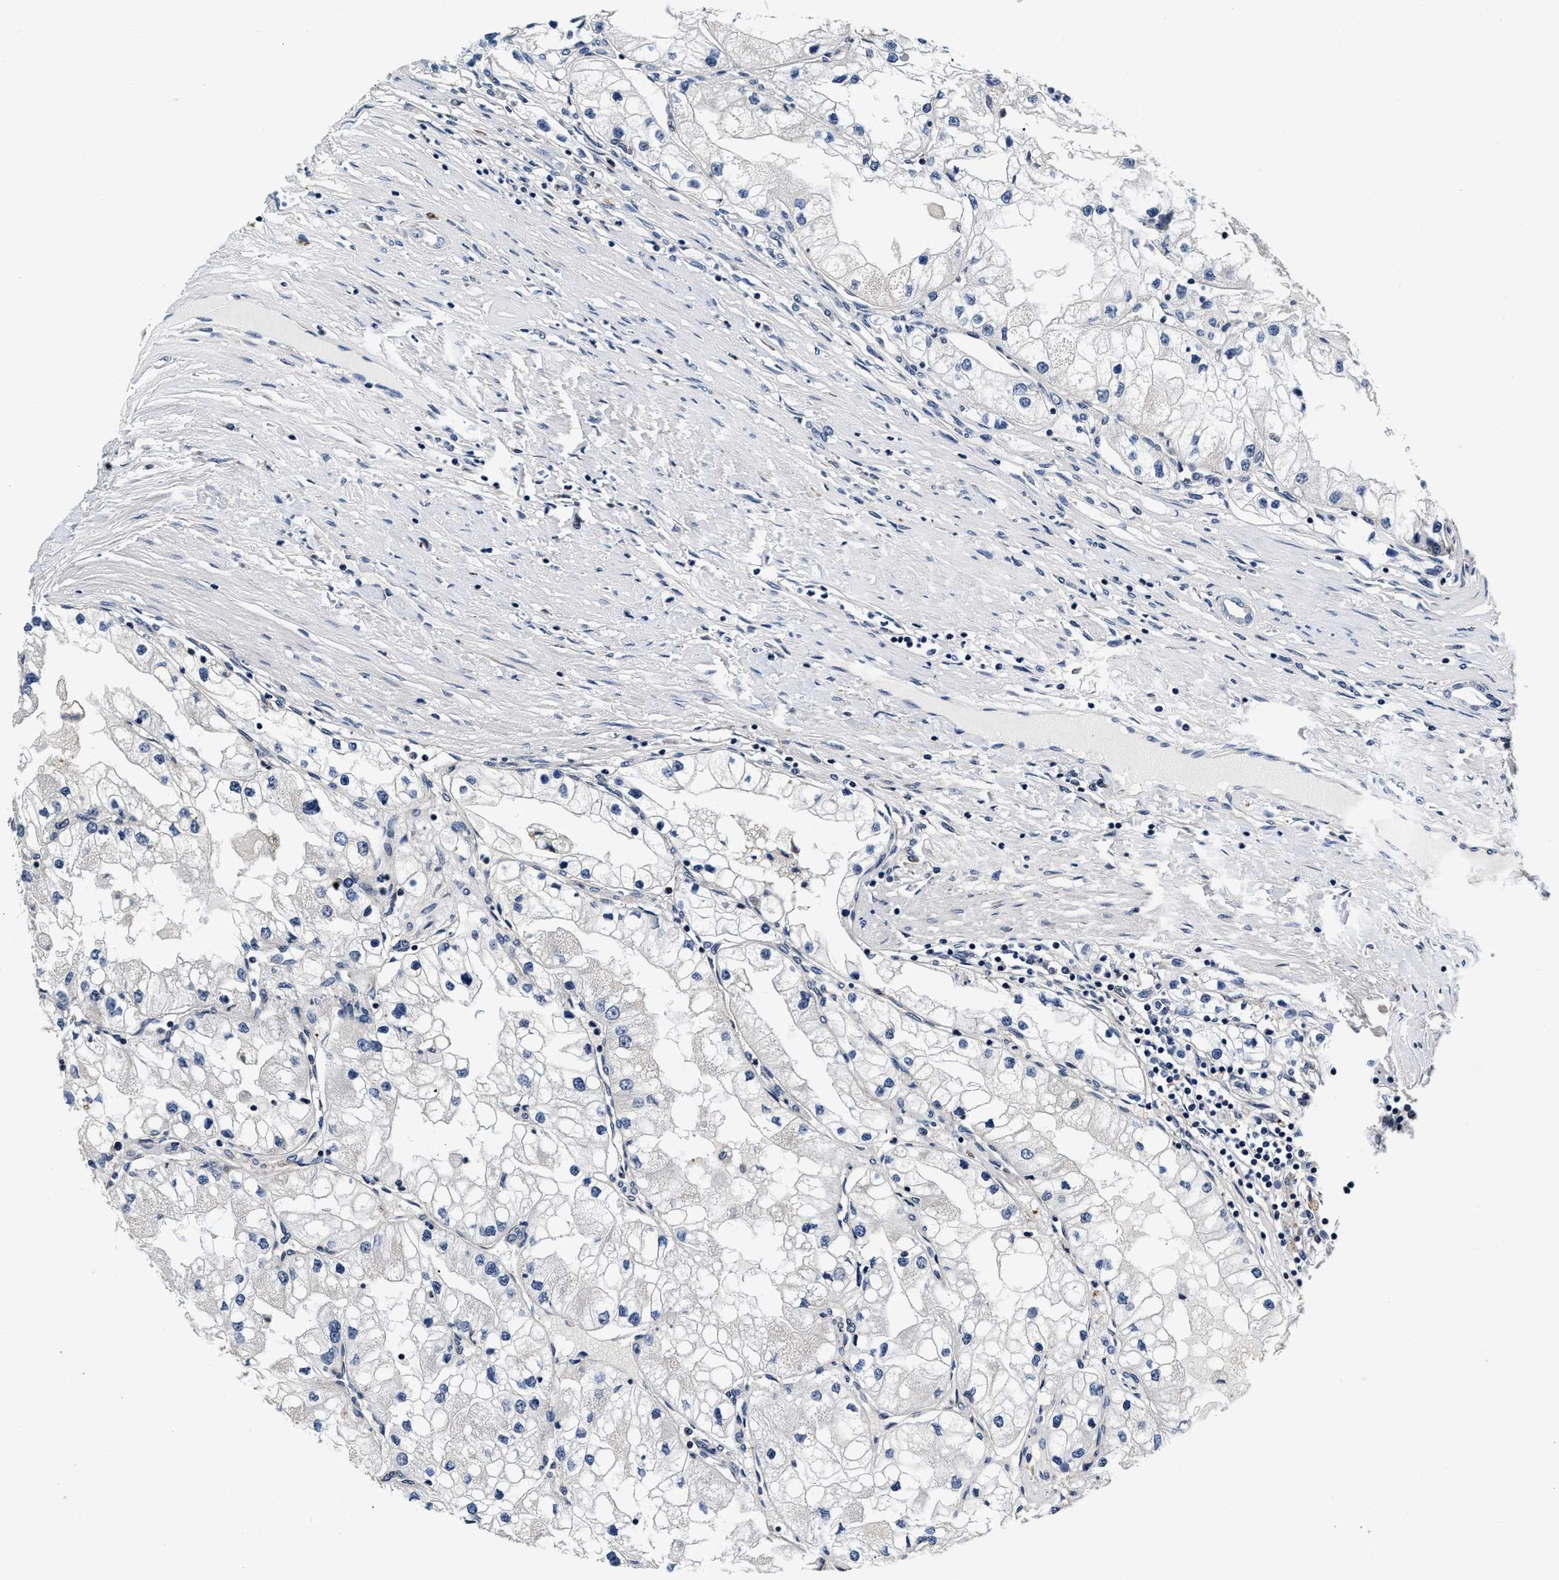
{"staining": {"intensity": "negative", "quantity": "none", "location": "none"}, "tissue": "renal cancer", "cell_type": "Tumor cells", "image_type": "cancer", "snomed": [{"axis": "morphology", "description": "Adenocarcinoma, NOS"}, {"axis": "topography", "description": "Kidney"}], "caption": "Immunohistochemical staining of human renal cancer reveals no significant positivity in tumor cells.", "gene": "ABCG8", "patient": {"sex": "male", "age": 68}}